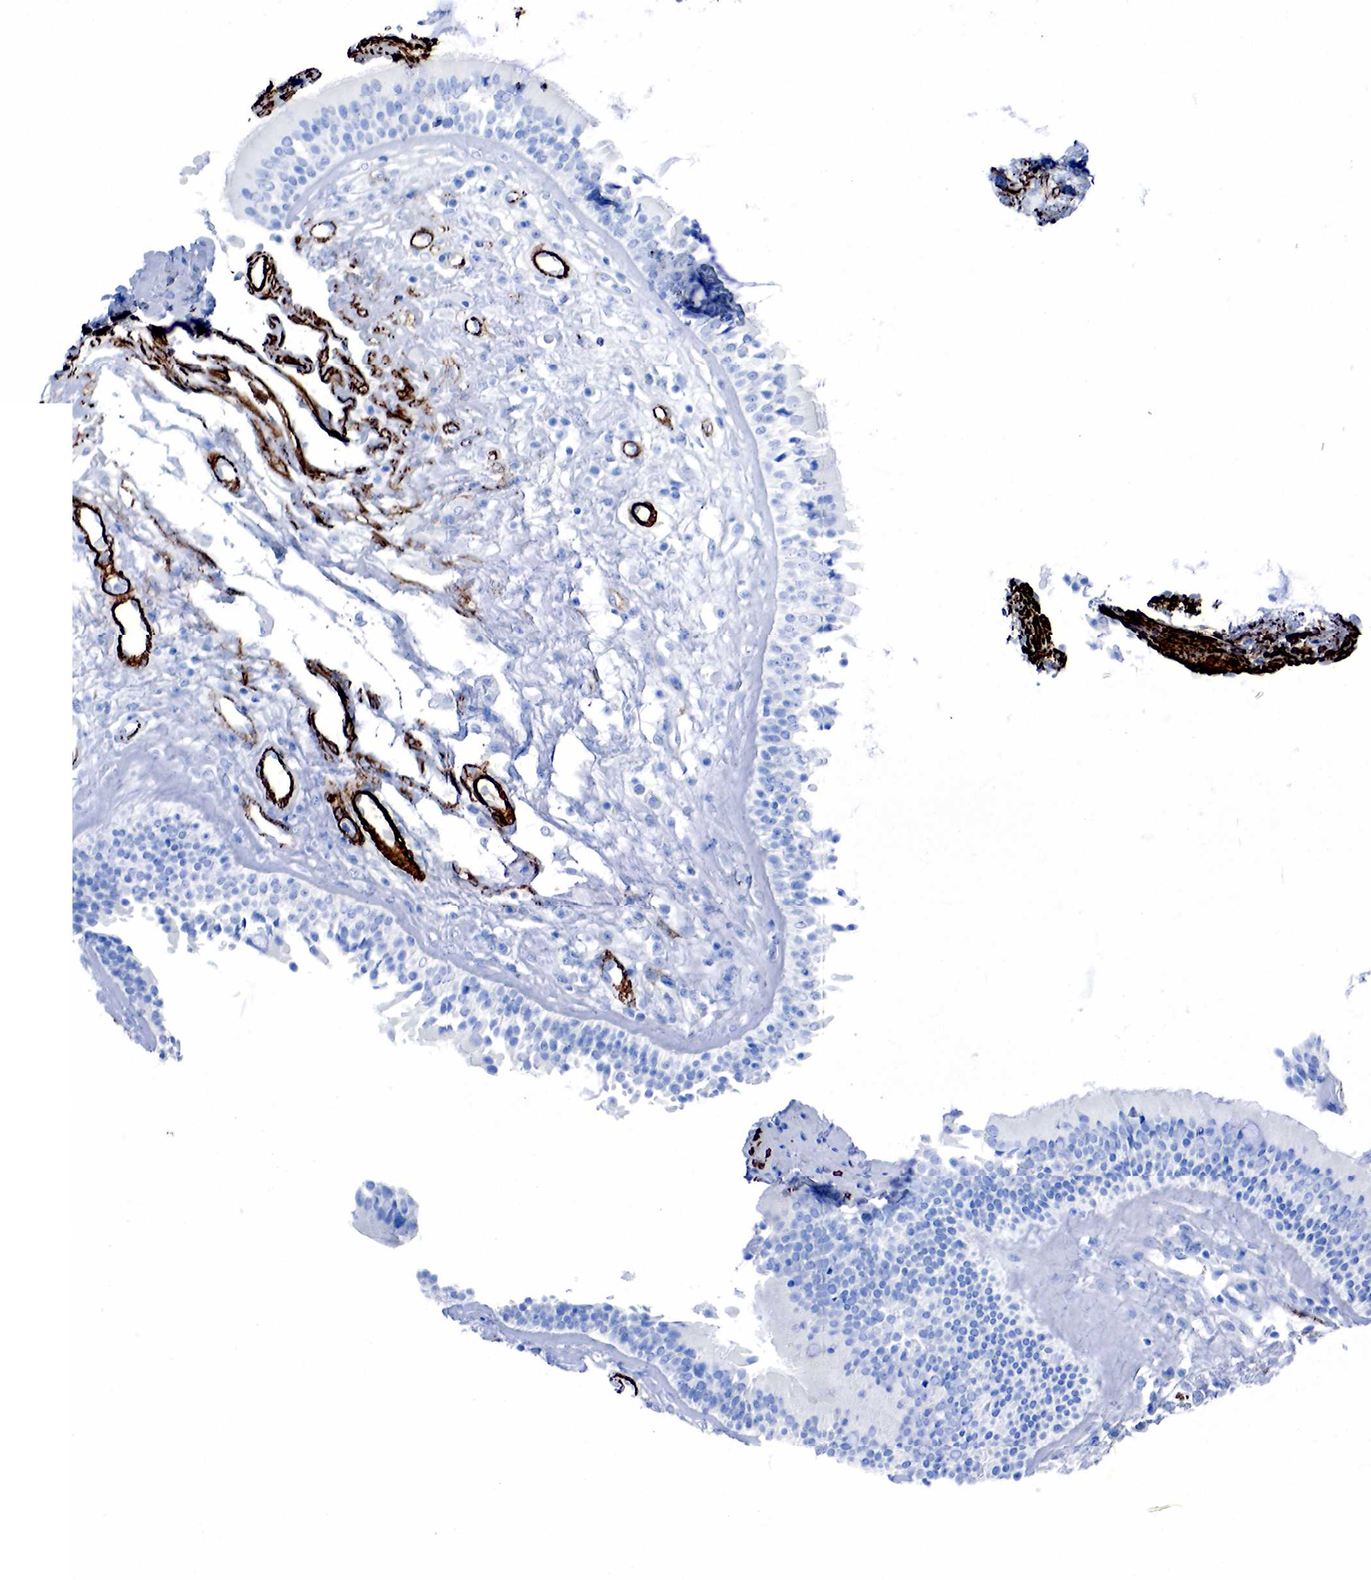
{"staining": {"intensity": "negative", "quantity": "none", "location": "none"}, "tissue": "nasopharynx", "cell_type": "Respiratory epithelial cells", "image_type": "normal", "snomed": [{"axis": "morphology", "description": "Normal tissue, NOS"}, {"axis": "topography", "description": "Nasopharynx"}], "caption": "IHC histopathology image of normal nasopharynx: human nasopharynx stained with DAB demonstrates no significant protein staining in respiratory epithelial cells.", "gene": "ACTA2", "patient": {"sex": "male", "age": 63}}